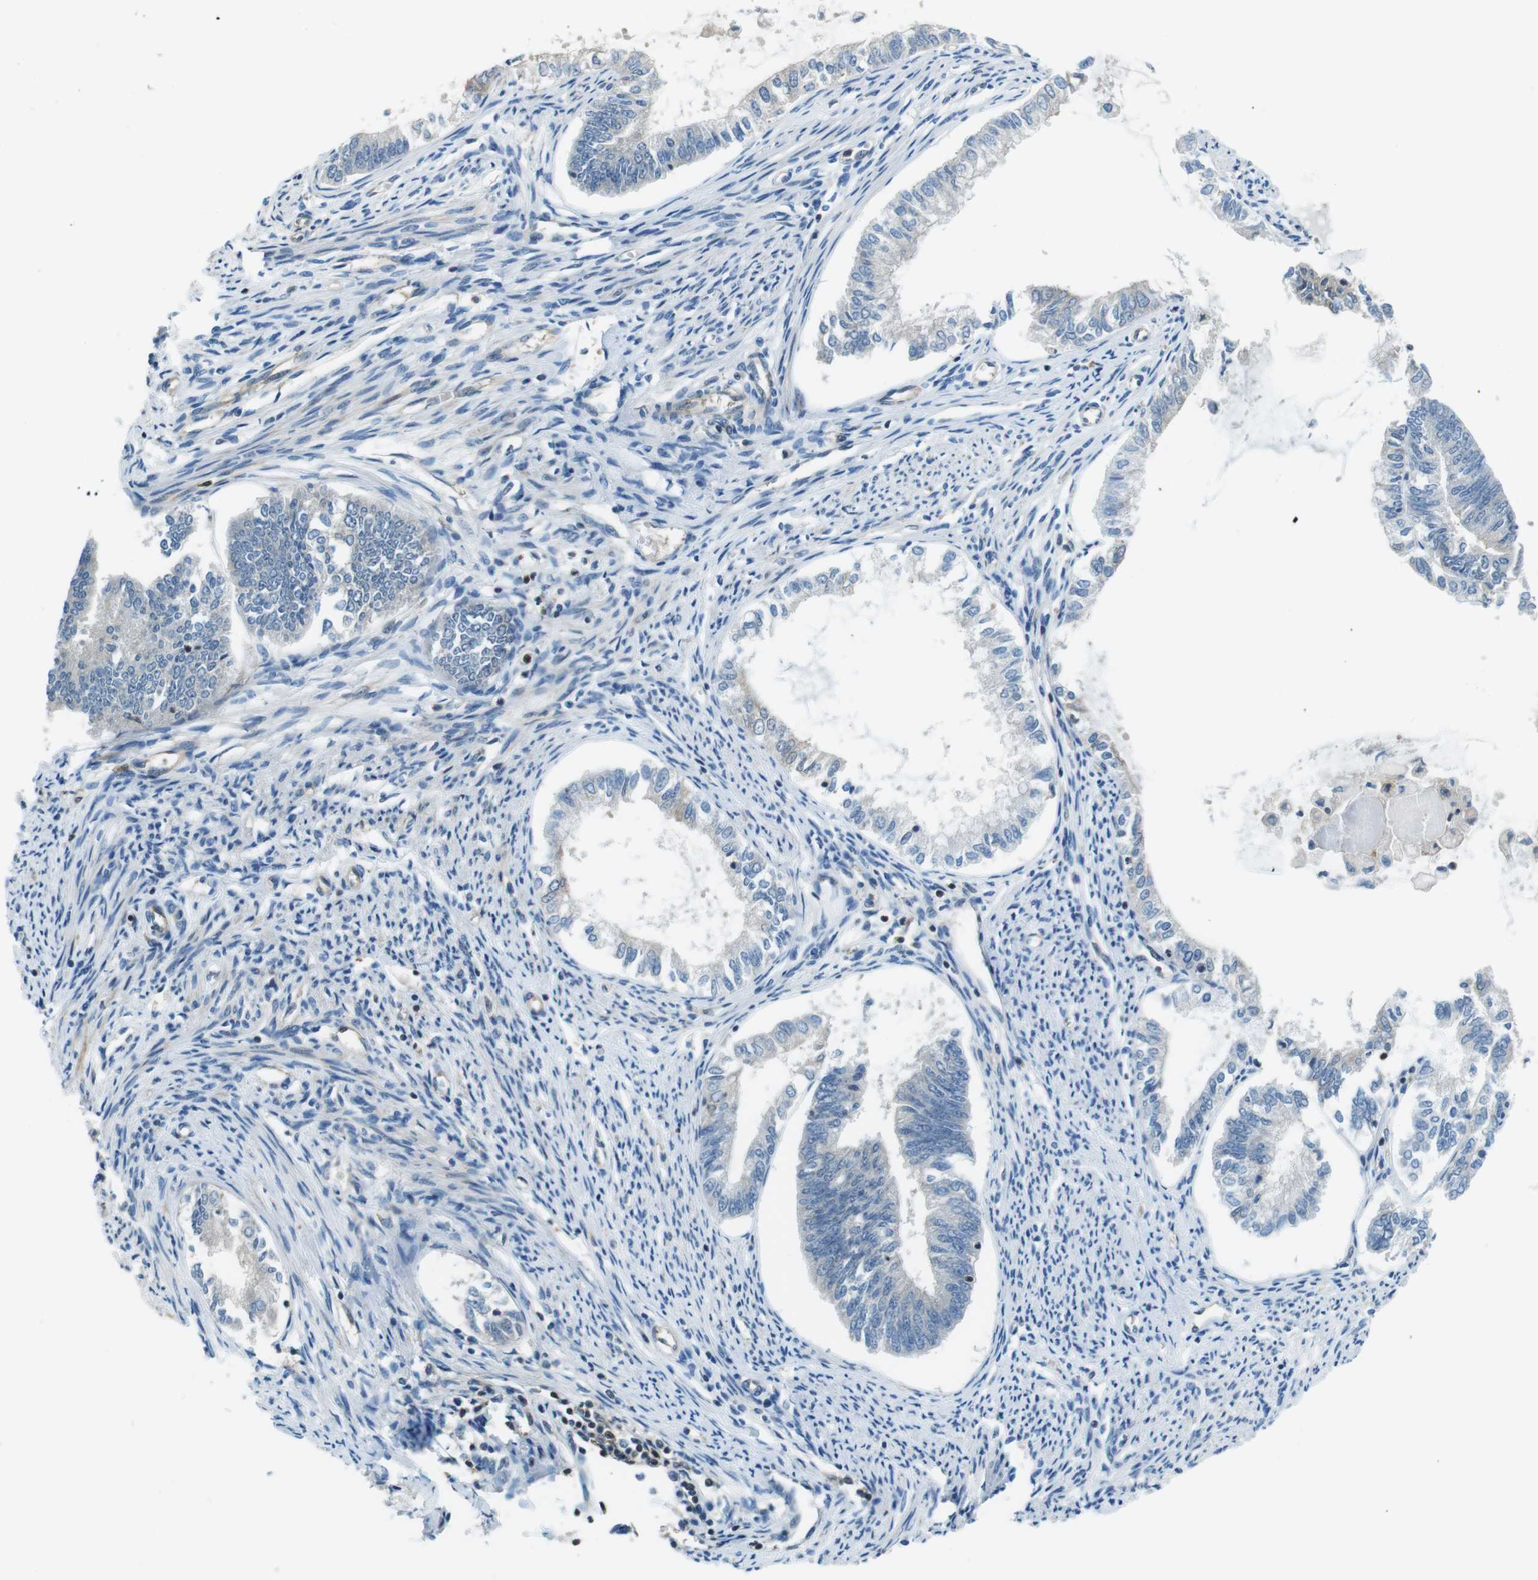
{"staining": {"intensity": "negative", "quantity": "none", "location": "none"}, "tissue": "endometrial cancer", "cell_type": "Tumor cells", "image_type": "cancer", "snomed": [{"axis": "morphology", "description": "Adenocarcinoma, NOS"}, {"axis": "topography", "description": "Endometrium"}], "caption": "Immunohistochemical staining of human endometrial cancer (adenocarcinoma) exhibits no significant staining in tumor cells. Brightfield microscopy of immunohistochemistry stained with DAB (brown) and hematoxylin (blue), captured at high magnification.", "gene": "TES", "patient": {"sex": "female", "age": 86}}